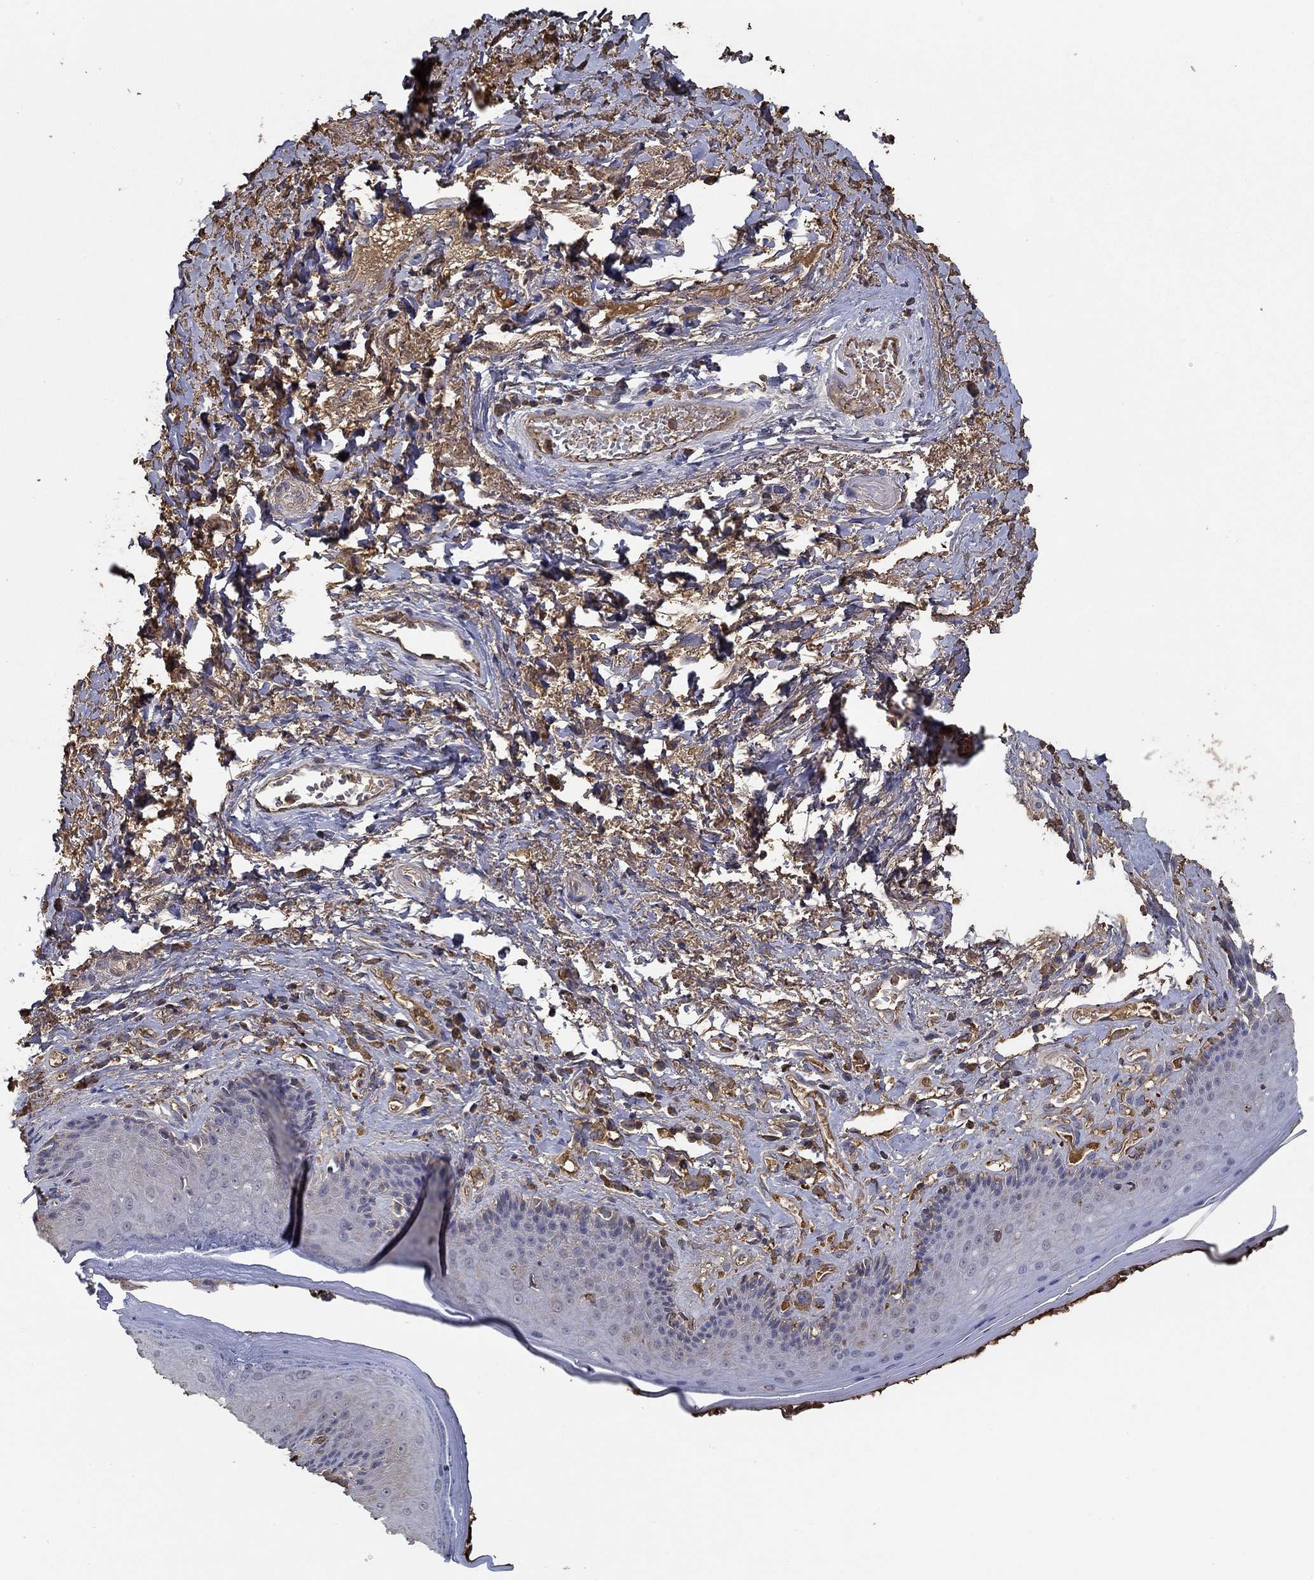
{"staining": {"intensity": "weak", "quantity": "<25%", "location": "cytoplasmic/membranous"}, "tissue": "skin", "cell_type": "Epidermal cells", "image_type": "normal", "snomed": [{"axis": "morphology", "description": "Normal tissue, NOS"}, {"axis": "morphology", "description": "Adenocarcinoma, NOS"}, {"axis": "topography", "description": "Rectum"}, {"axis": "topography", "description": "Anal"}], "caption": "A micrograph of skin stained for a protein exhibits no brown staining in epidermal cells. Brightfield microscopy of immunohistochemistry (IHC) stained with DAB (3,3'-diaminobenzidine) (brown) and hematoxylin (blue), captured at high magnification.", "gene": "IL10", "patient": {"sex": "female", "age": 68}}